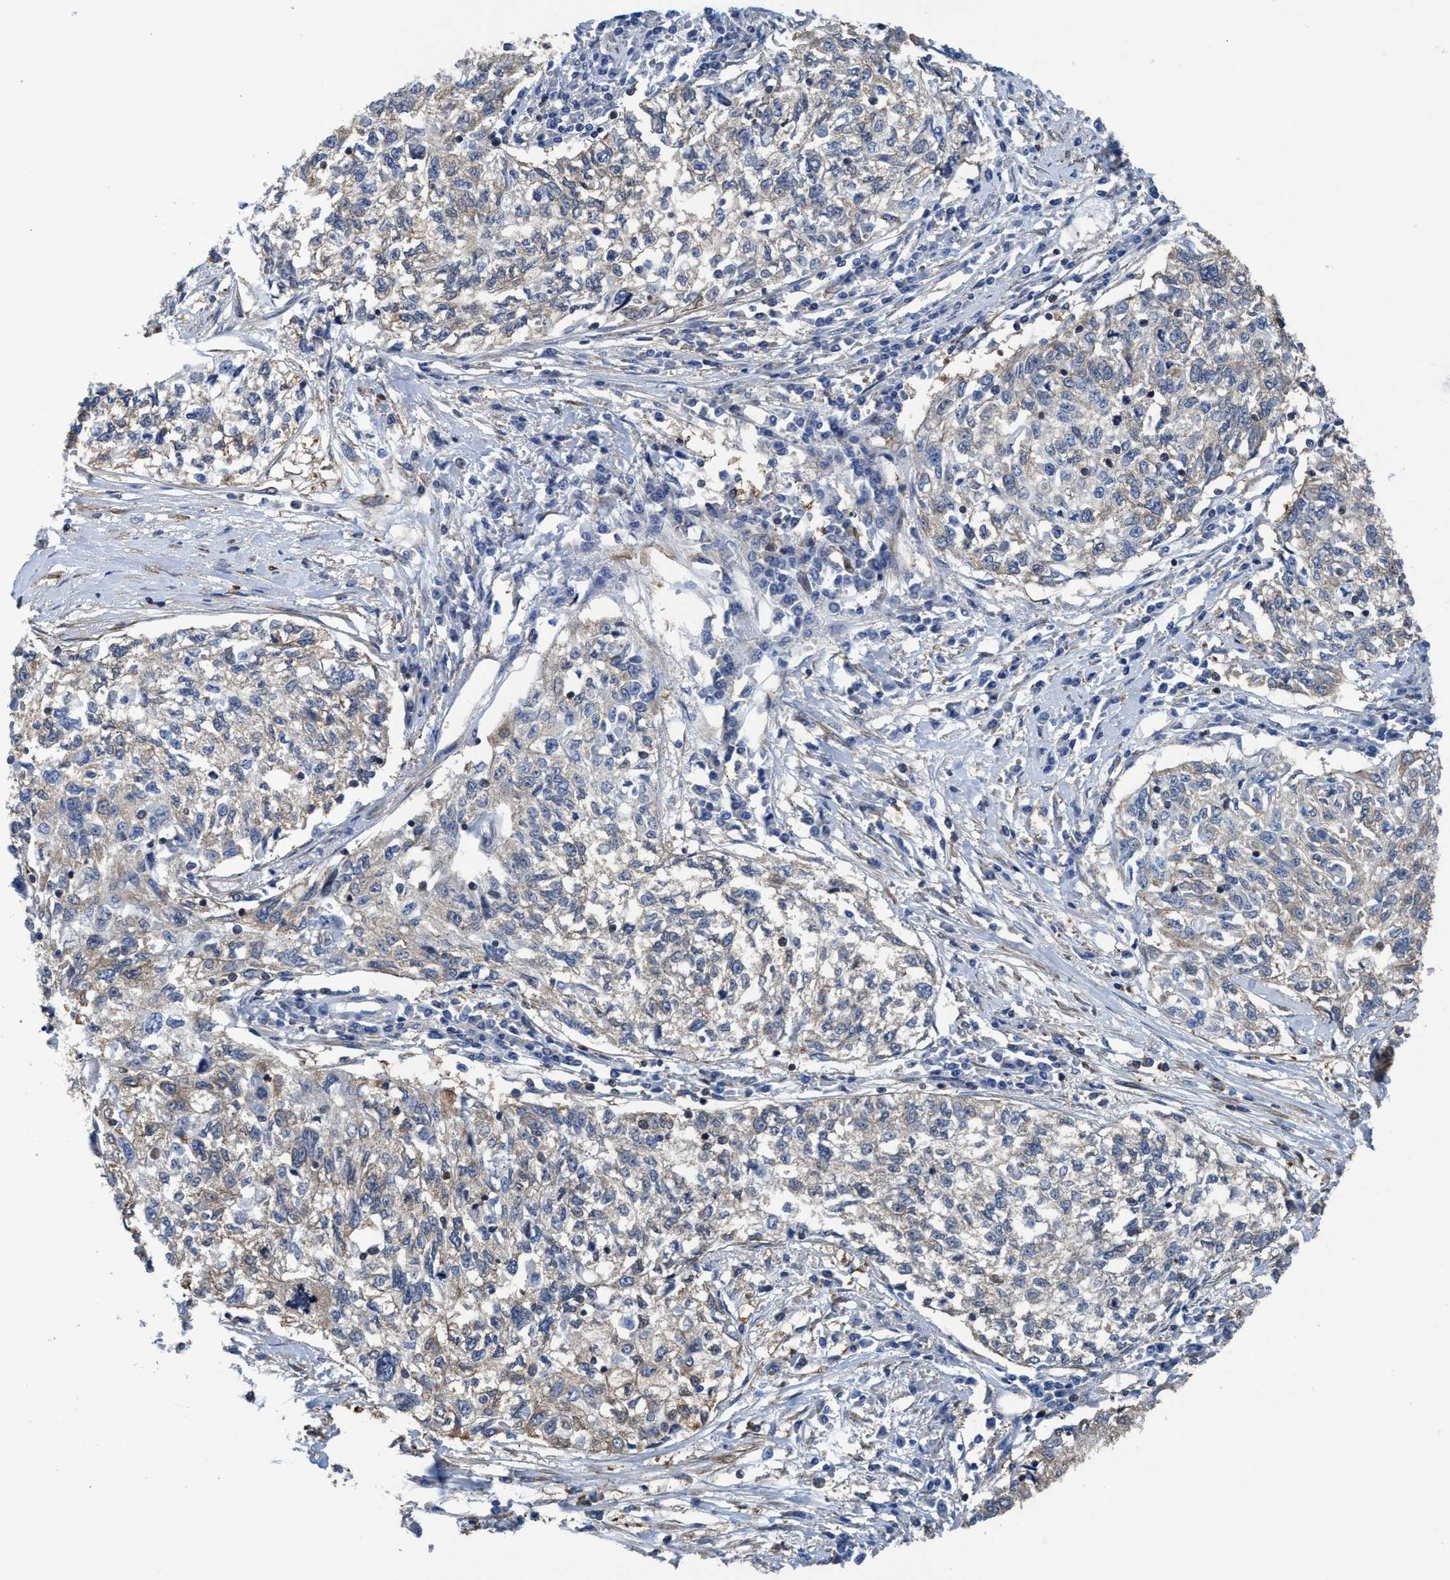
{"staining": {"intensity": "negative", "quantity": "none", "location": "none"}, "tissue": "cervical cancer", "cell_type": "Tumor cells", "image_type": "cancer", "snomed": [{"axis": "morphology", "description": "Squamous cell carcinoma, NOS"}, {"axis": "topography", "description": "Cervix"}], "caption": "Immunohistochemistry (IHC) photomicrograph of cervical squamous cell carcinoma stained for a protein (brown), which demonstrates no positivity in tumor cells. (Brightfield microscopy of DAB immunohistochemistry (IHC) at high magnification).", "gene": "NMT1", "patient": {"sex": "female", "age": 57}}